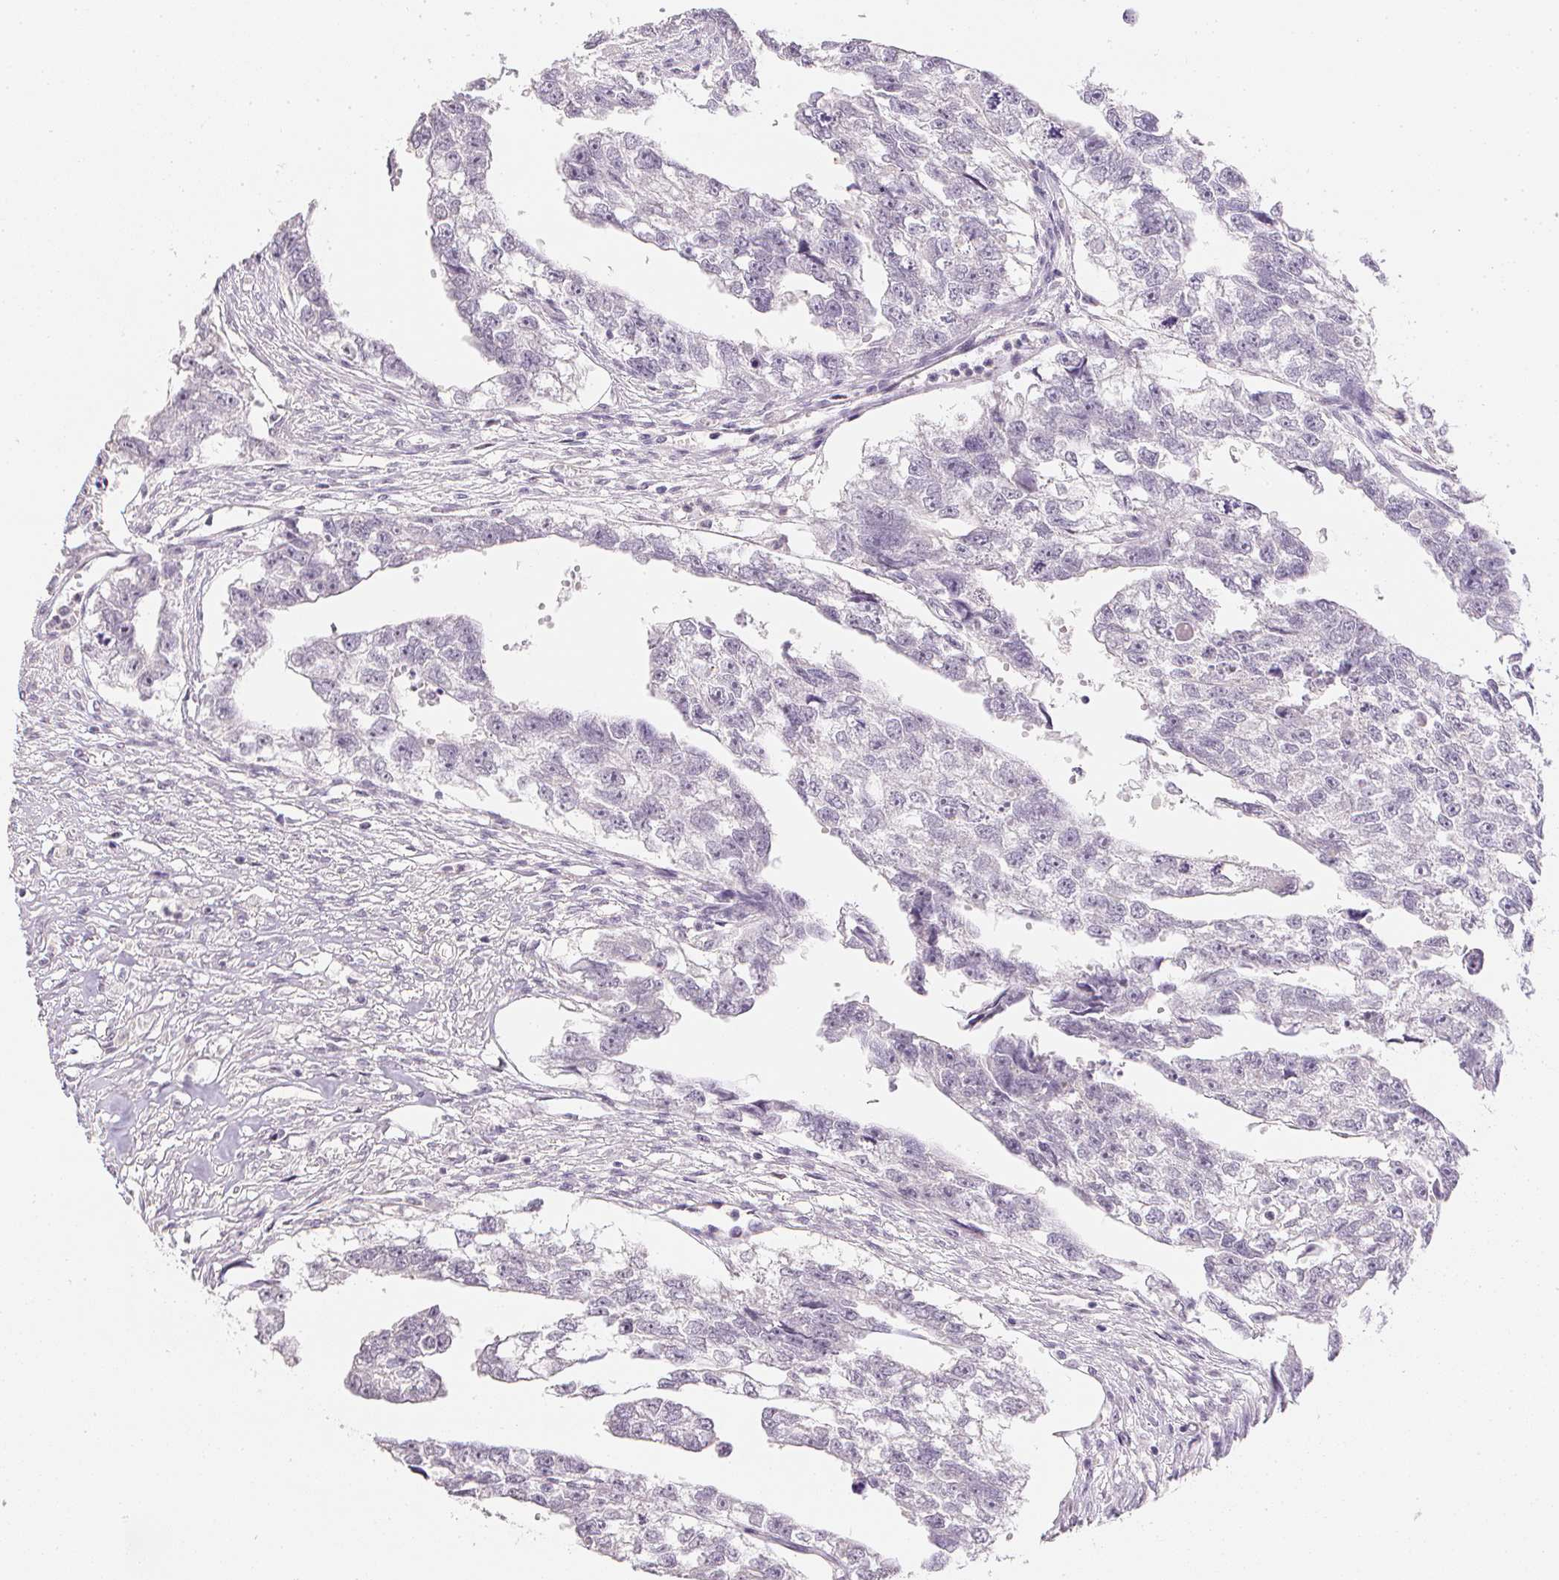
{"staining": {"intensity": "negative", "quantity": "none", "location": "none"}, "tissue": "testis cancer", "cell_type": "Tumor cells", "image_type": "cancer", "snomed": [{"axis": "morphology", "description": "Carcinoma, Embryonal, NOS"}, {"axis": "morphology", "description": "Teratoma, malignant, NOS"}, {"axis": "topography", "description": "Testis"}], "caption": "A photomicrograph of human testis cancer is negative for staining in tumor cells.", "gene": "PPY", "patient": {"sex": "male", "age": 44}}